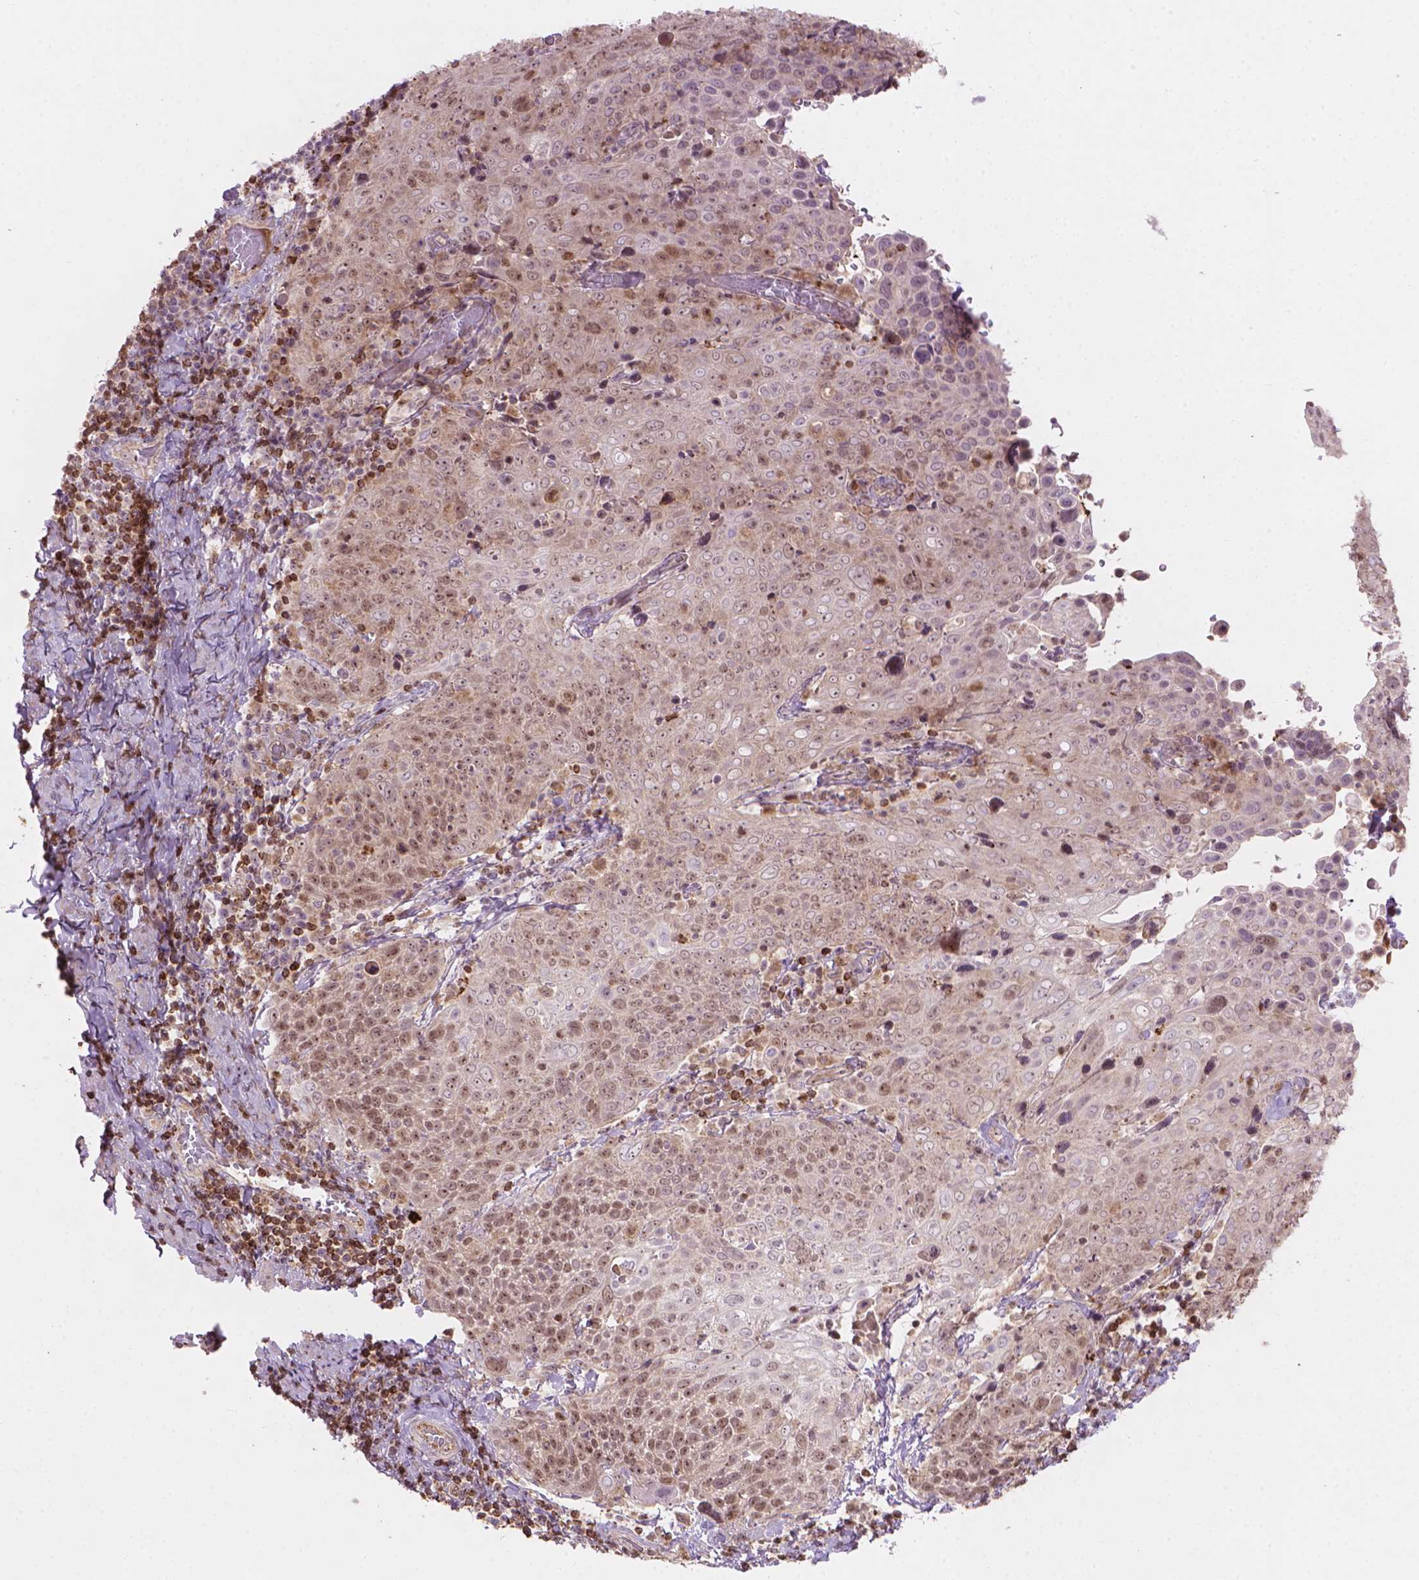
{"staining": {"intensity": "moderate", "quantity": ">75%", "location": "nuclear"}, "tissue": "cervical cancer", "cell_type": "Tumor cells", "image_type": "cancer", "snomed": [{"axis": "morphology", "description": "Squamous cell carcinoma, NOS"}, {"axis": "topography", "description": "Cervix"}], "caption": "Immunohistochemical staining of human cervical cancer (squamous cell carcinoma) demonstrates medium levels of moderate nuclear expression in about >75% of tumor cells.", "gene": "SMC2", "patient": {"sex": "female", "age": 61}}